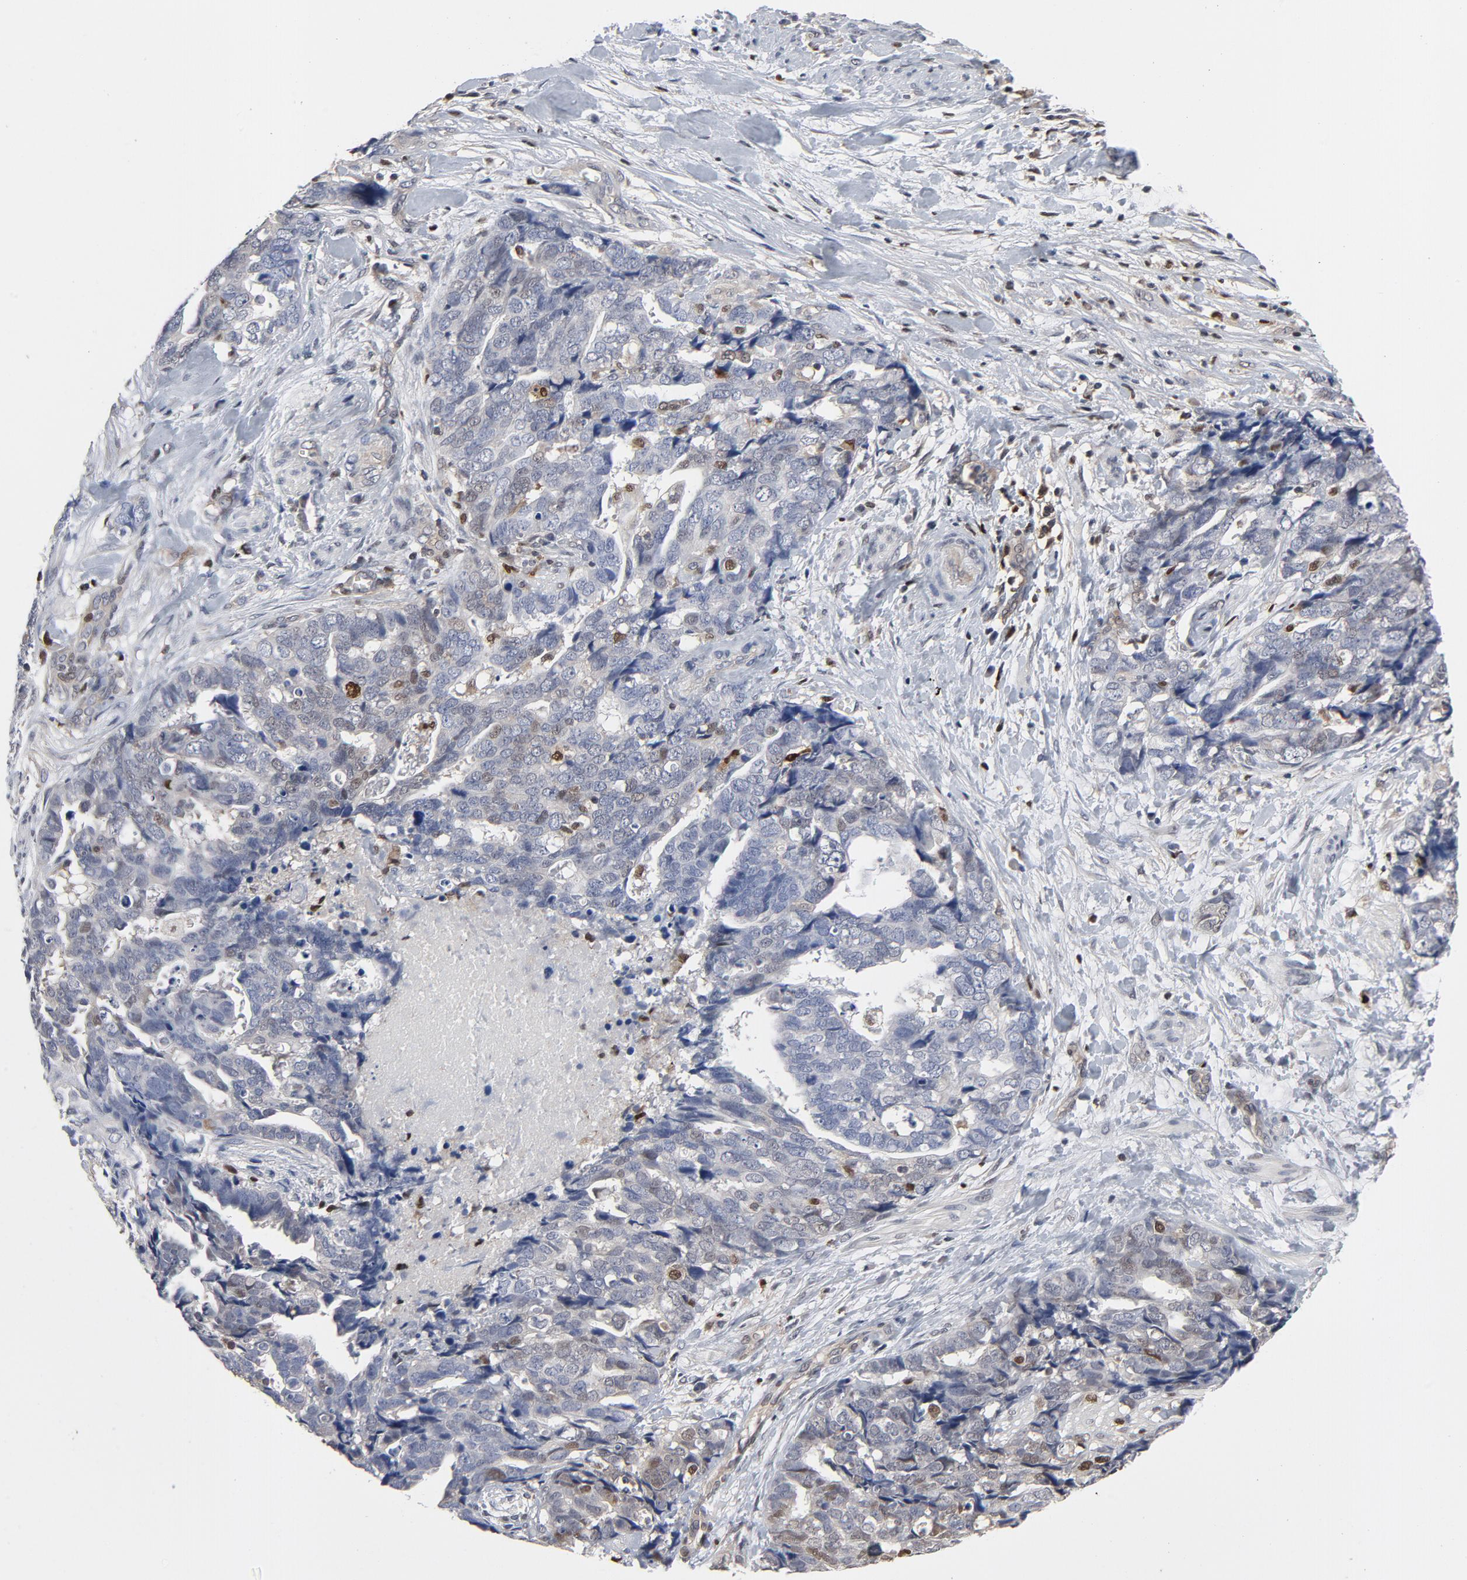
{"staining": {"intensity": "weak", "quantity": "<25%", "location": "cytoplasmic/membranous,nuclear"}, "tissue": "ovarian cancer", "cell_type": "Tumor cells", "image_type": "cancer", "snomed": [{"axis": "morphology", "description": "Normal tissue, NOS"}, {"axis": "morphology", "description": "Cystadenocarcinoma, serous, NOS"}, {"axis": "topography", "description": "Fallopian tube"}, {"axis": "topography", "description": "Ovary"}], "caption": "Immunohistochemistry (IHC) of human ovarian serous cystadenocarcinoma displays no staining in tumor cells. (DAB (3,3'-diaminobenzidine) IHC, high magnification).", "gene": "NFKB1", "patient": {"sex": "female", "age": 56}}